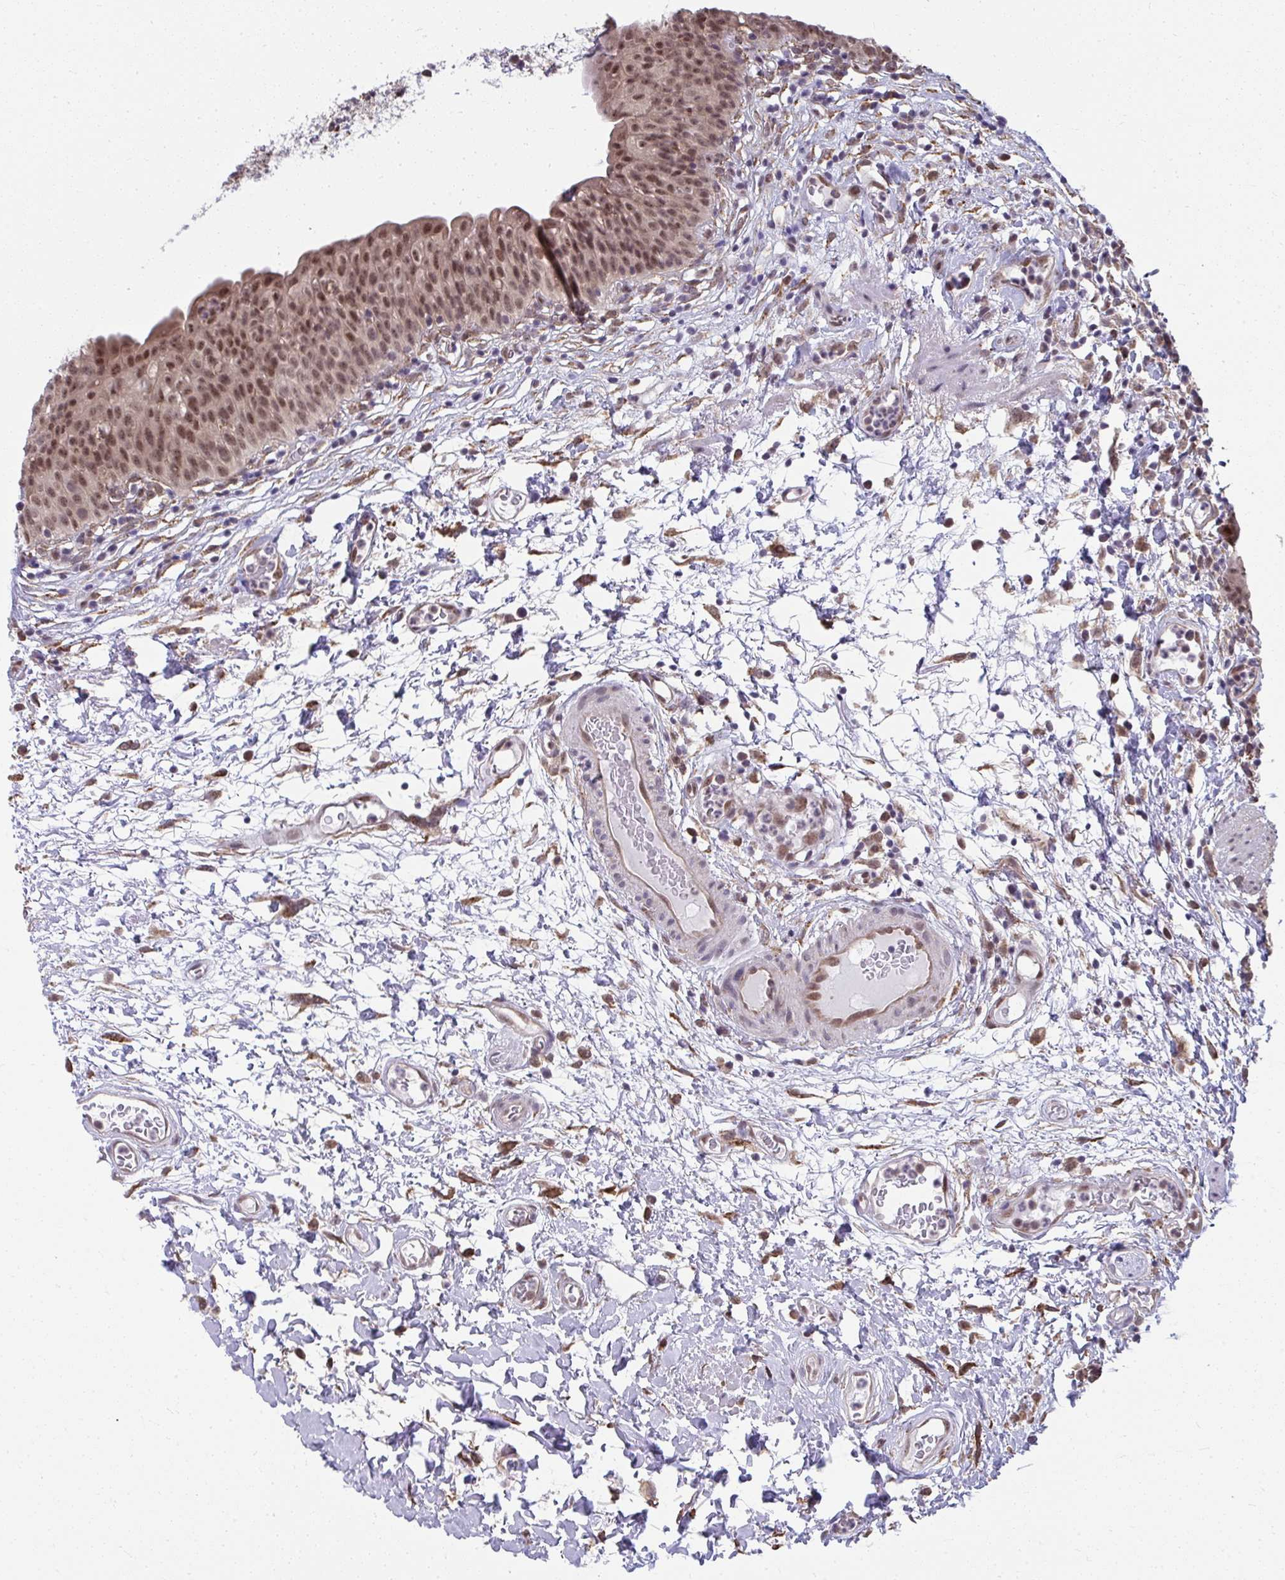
{"staining": {"intensity": "moderate", "quantity": ">75%", "location": "nuclear"}, "tissue": "urinary bladder", "cell_type": "Urothelial cells", "image_type": "normal", "snomed": [{"axis": "morphology", "description": "Normal tissue, NOS"}, {"axis": "morphology", "description": "Inflammation, NOS"}, {"axis": "topography", "description": "Urinary bladder"}], "caption": "Human urinary bladder stained with a brown dye shows moderate nuclear positive staining in approximately >75% of urothelial cells.", "gene": "NMNAT1", "patient": {"sex": "male", "age": 57}}